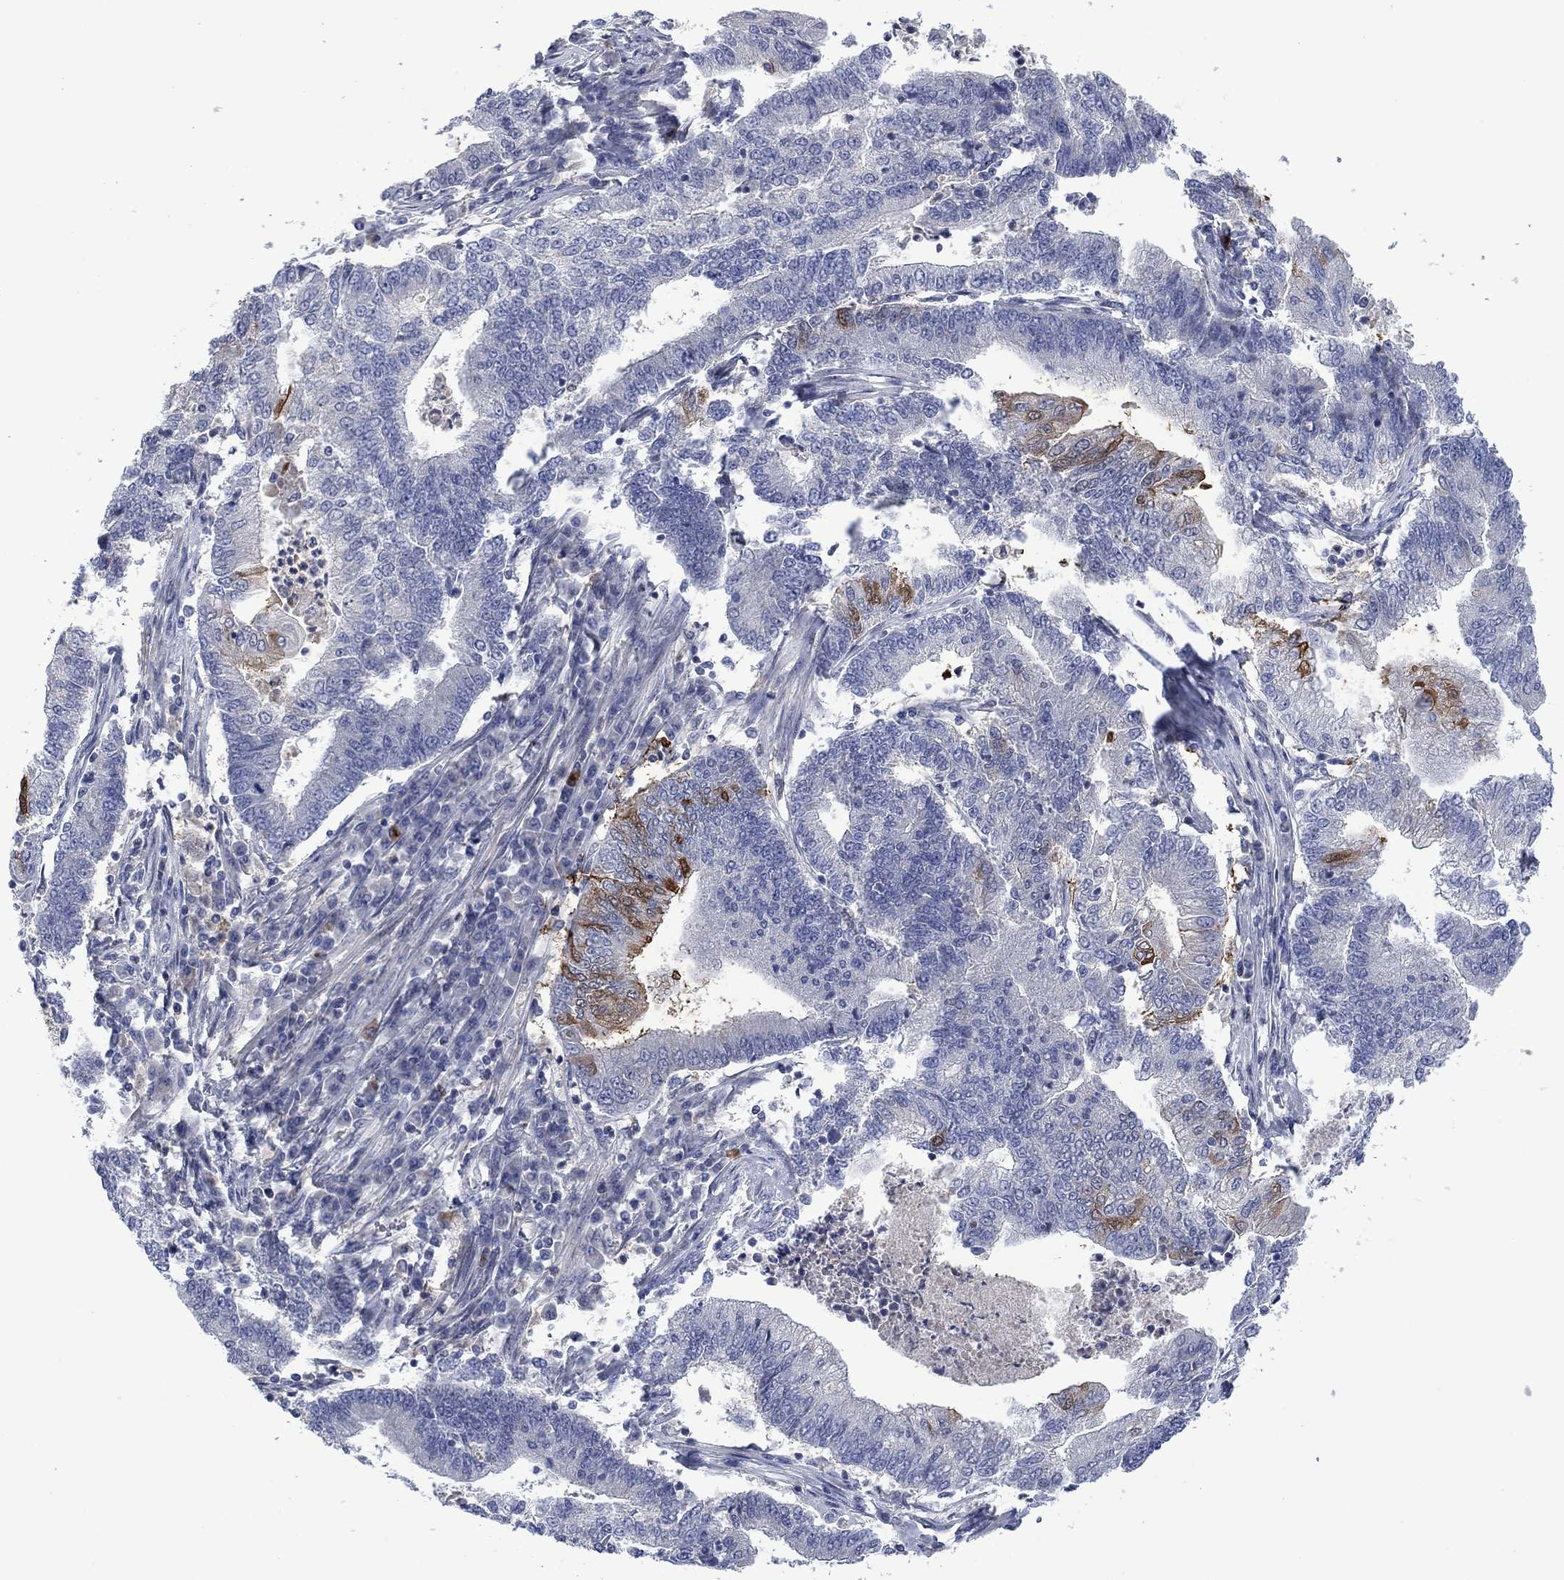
{"staining": {"intensity": "strong", "quantity": "<25%", "location": "cytoplasmic/membranous"}, "tissue": "endometrial cancer", "cell_type": "Tumor cells", "image_type": "cancer", "snomed": [{"axis": "morphology", "description": "Adenocarcinoma, NOS"}, {"axis": "topography", "description": "Uterus"}, {"axis": "topography", "description": "Endometrium"}], "caption": "Immunohistochemical staining of endometrial cancer displays medium levels of strong cytoplasmic/membranous expression in about <25% of tumor cells.", "gene": "AGL", "patient": {"sex": "female", "age": 54}}